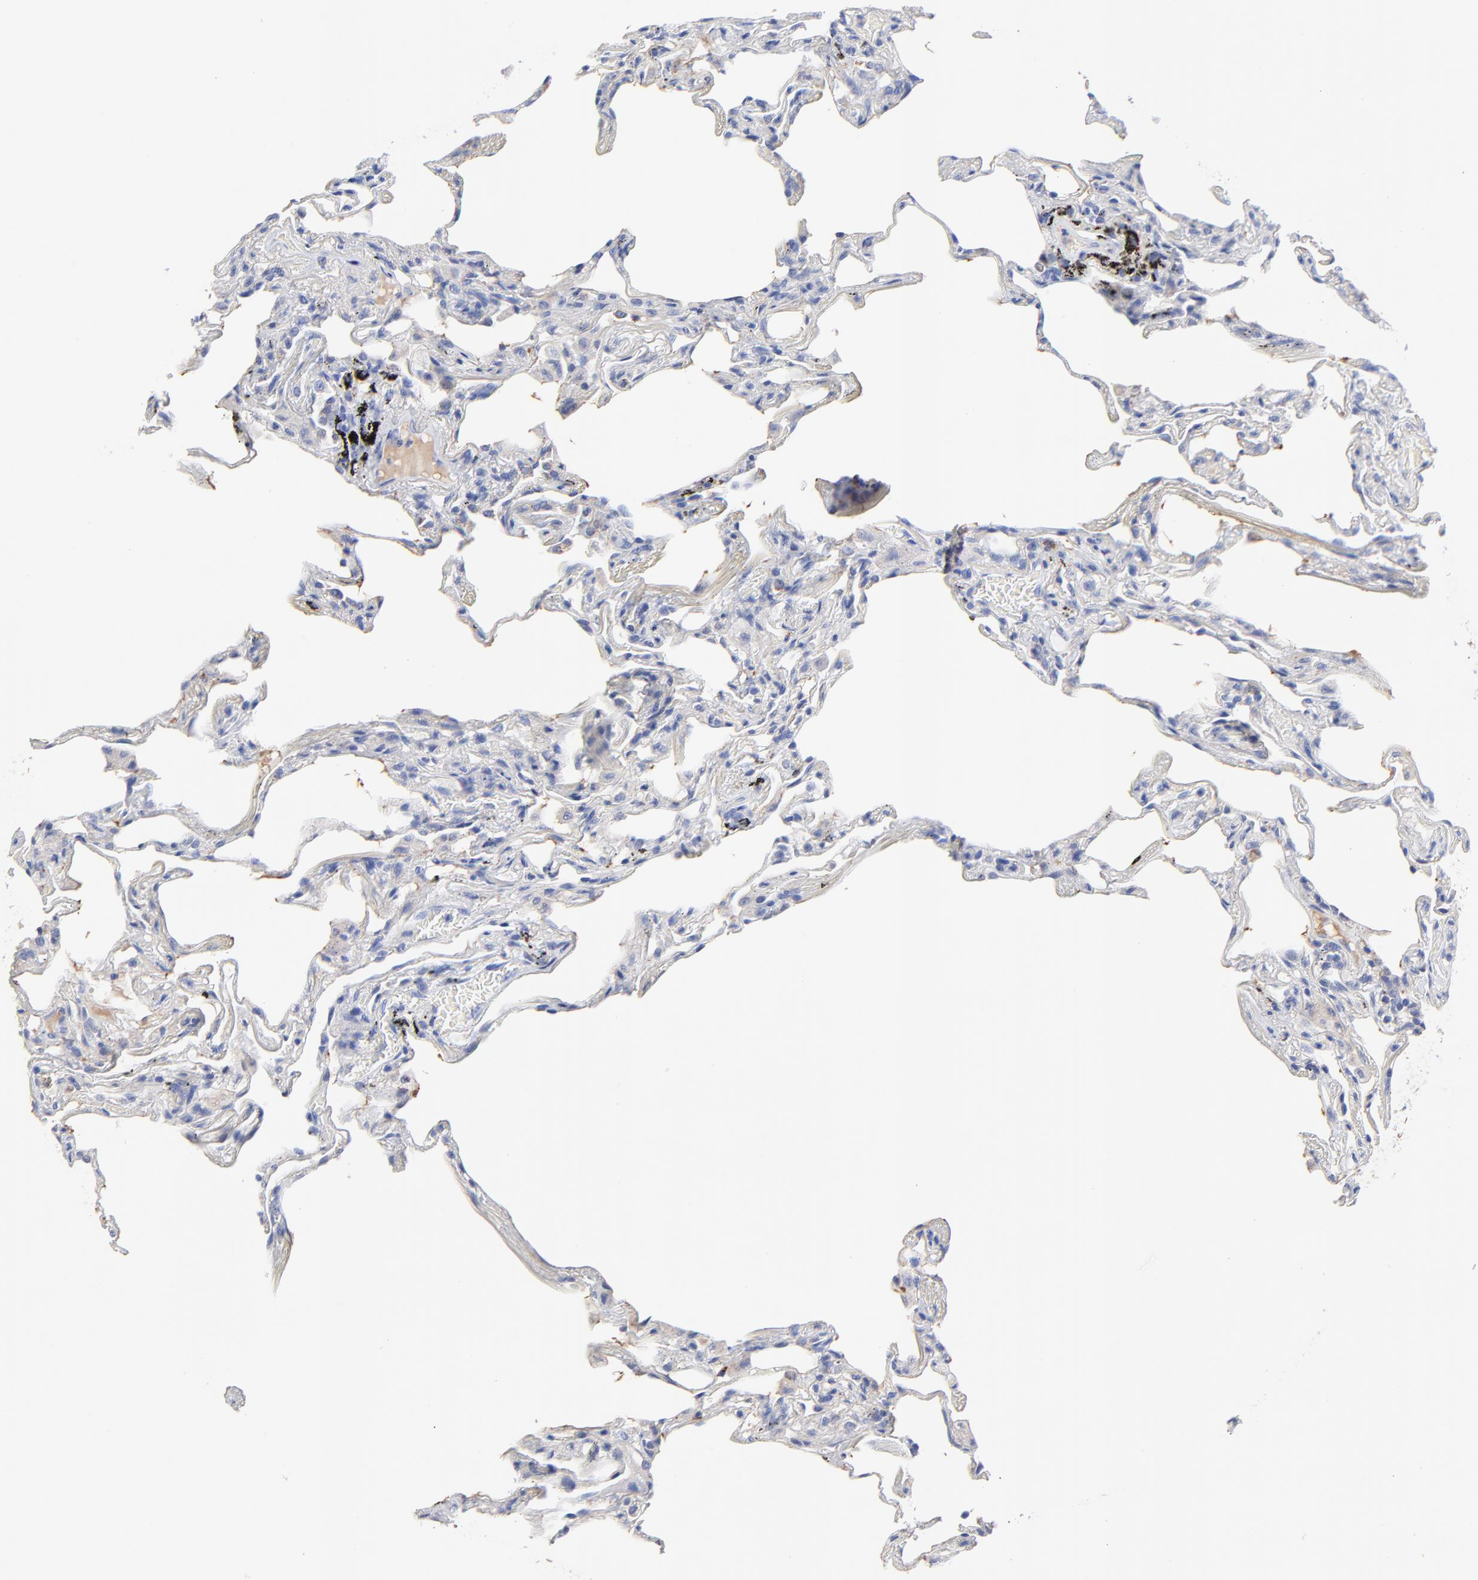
{"staining": {"intensity": "negative", "quantity": "none", "location": "none"}, "tissue": "lung", "cell_type": "Alveolar cells", "image_type": "normal", "snomed": [{"axis": "morphology", "description": "Normal tissue, NOS"}, {"axis": "morphology", "description": "Inflammation, NOS"}, {"axis": "topography", "description": "Lung"}], "caption": "This is a micrograph of immunohistochemistry (IHC) staining of benign lung, which shows no staining in alveolar cells. (DAB immunohistochemistry (IHC), high magnification).", "gene": "FBXO10", "patient": {"sex": "male", "age": 69}}